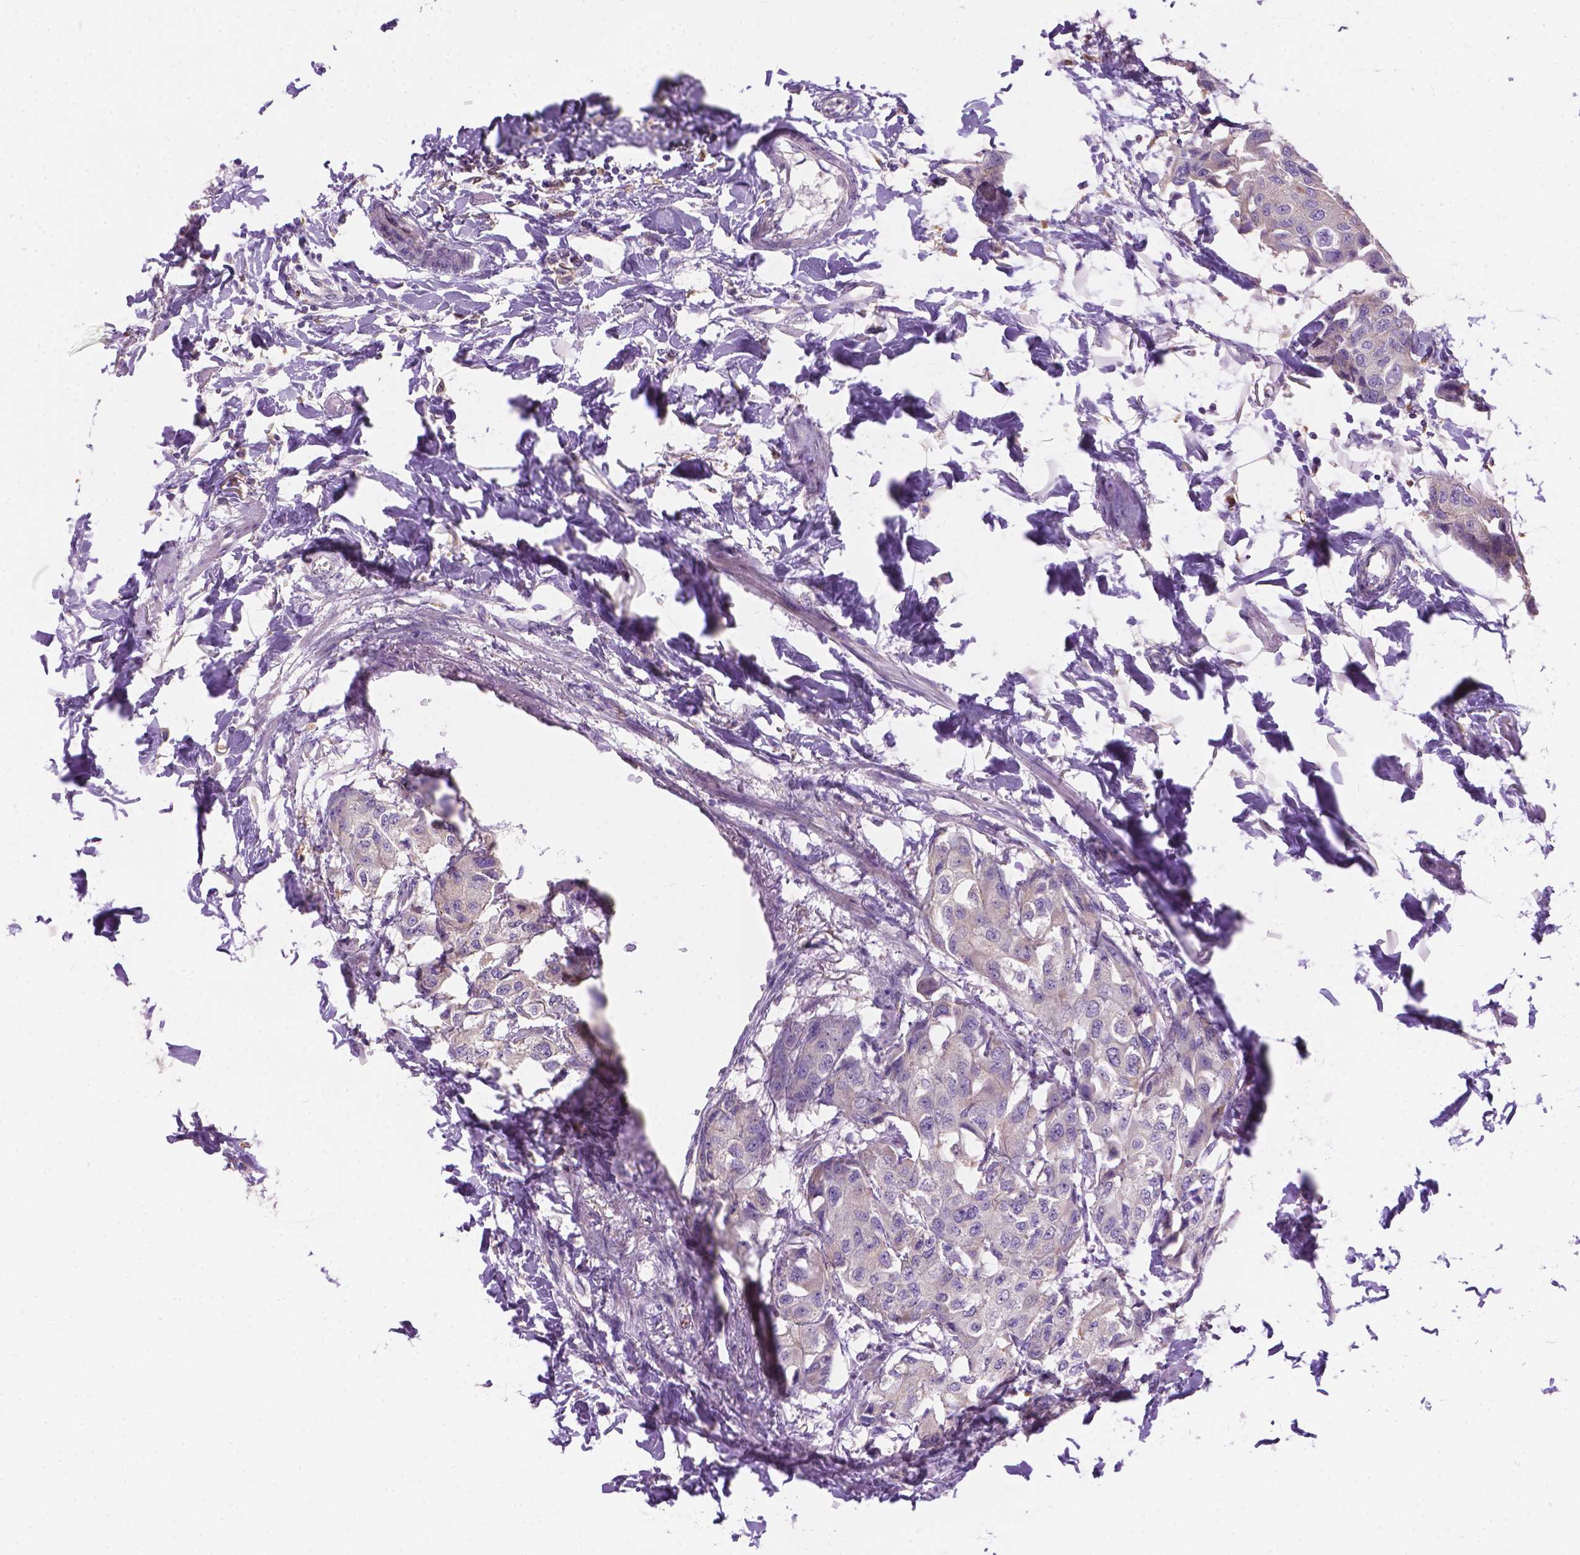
{"staining": {"intensity": "negative", "quantity": "none", "location": "none"}, "tissue": "breast cancer", "cell_type": "Tumor cells", "image_type": "cancer", "snomed": [{"axis": "morphology", "description": "Duct carcinoma"}, {"axis": "topography", "description": "Breast"}], "caption": "This is a micrograph of IHC staining of intraductal carcinoma (breast), which shows no staining in tumor cells. Nuclei are stained in blue.", "gene": "CDH7", "patient": {"sex": "female", "age": 80}}